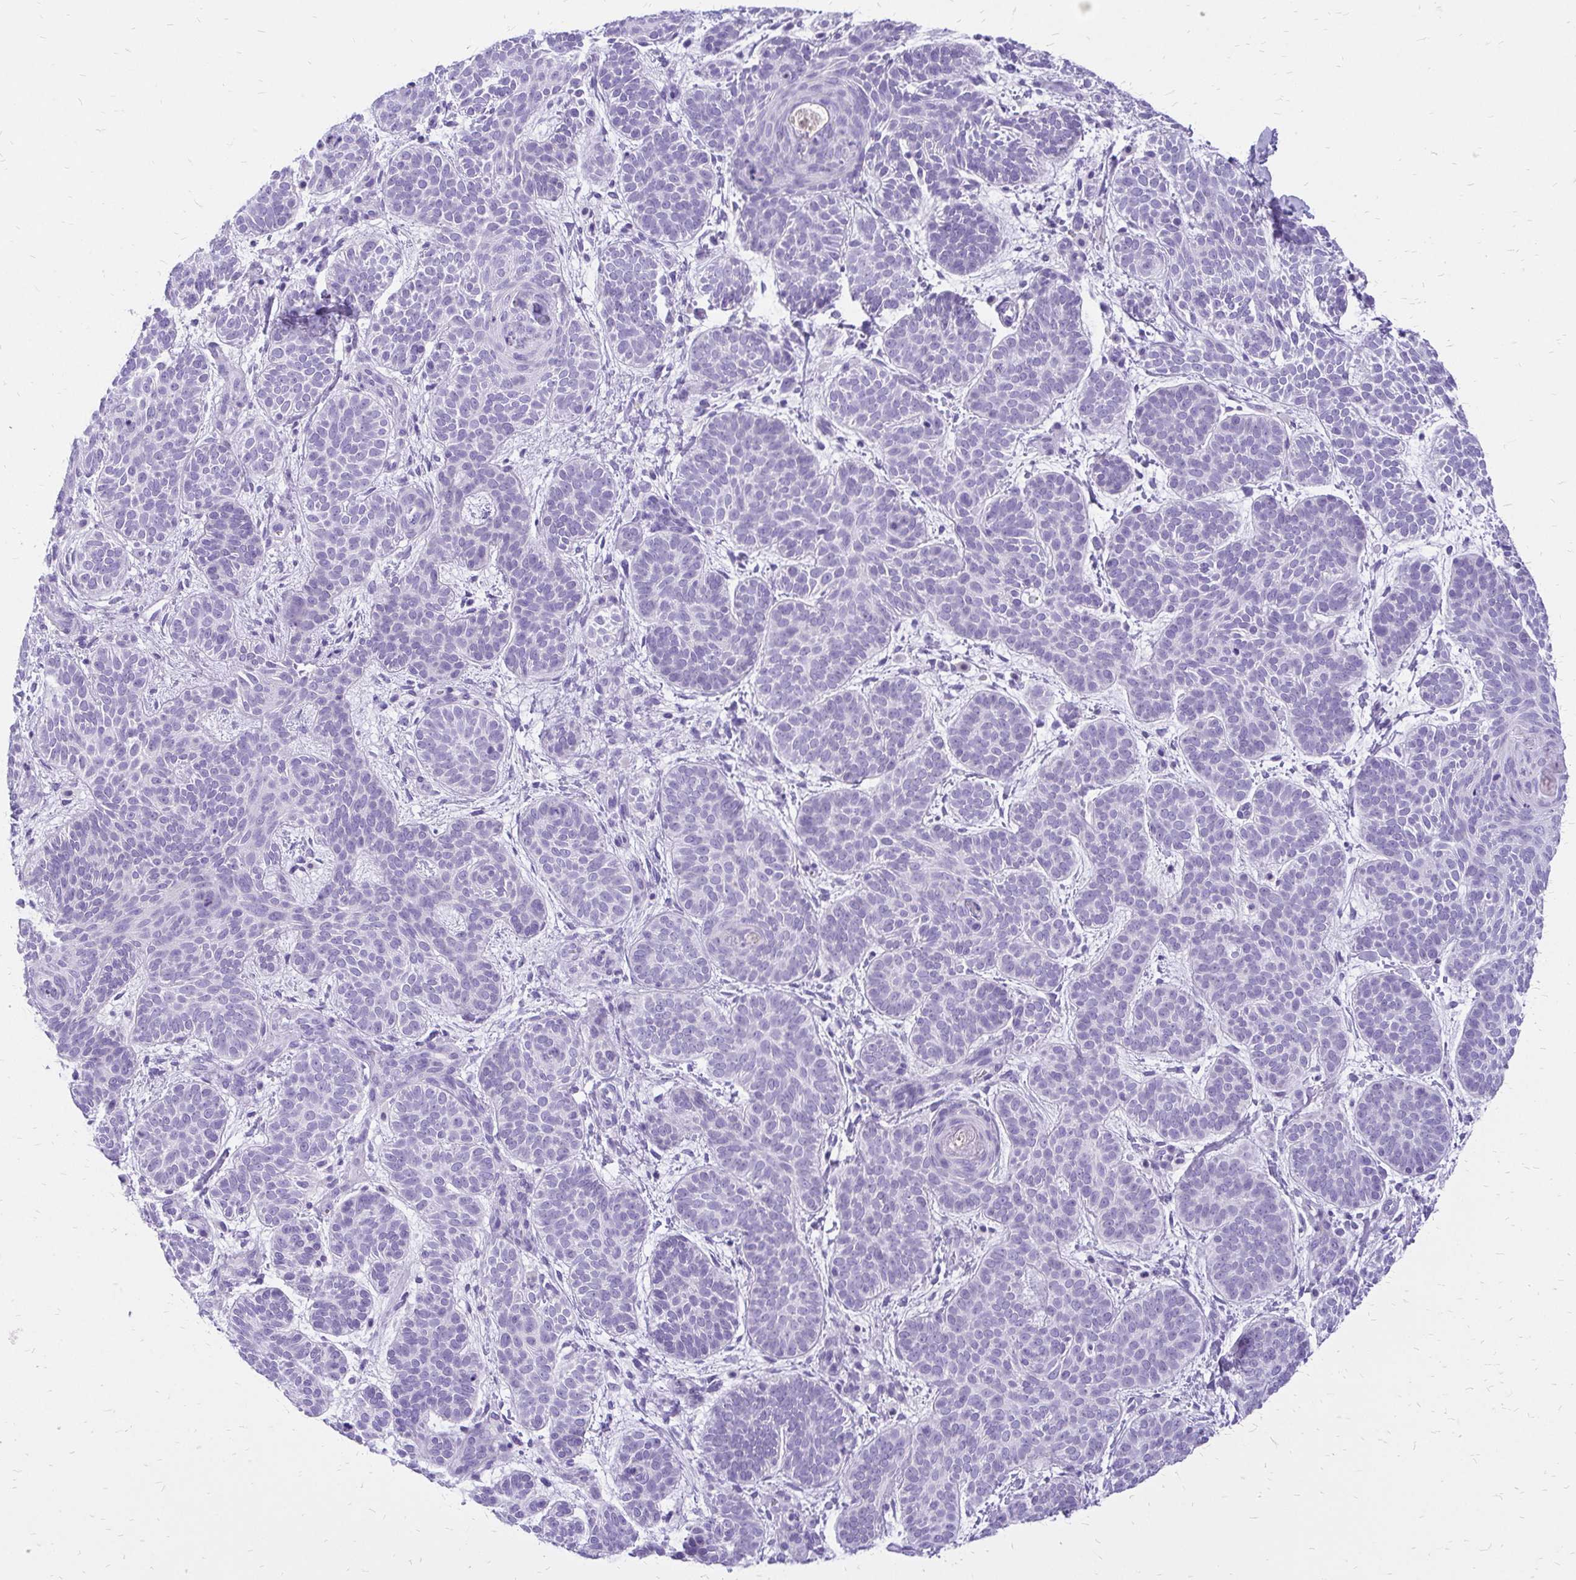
{"staining": {"intensity": "negative", "quantity": "none", "location": "none"}, "tissue": "skin cancer", "cell_type": "Tumor cells", "image_type": "cancer", "snomed": [{"axis": "morphology", "description": "Basal cell carcinoma"}, {"axis": "topography", "description": "Skin"}], "caption": "Skin basal cell carcinoma stained for a protein using immunohistochemistry (IHC) displays no expression tumor cells.", "gene": "SLC32A1", "patient": {"sex": "female", "age": 82}}